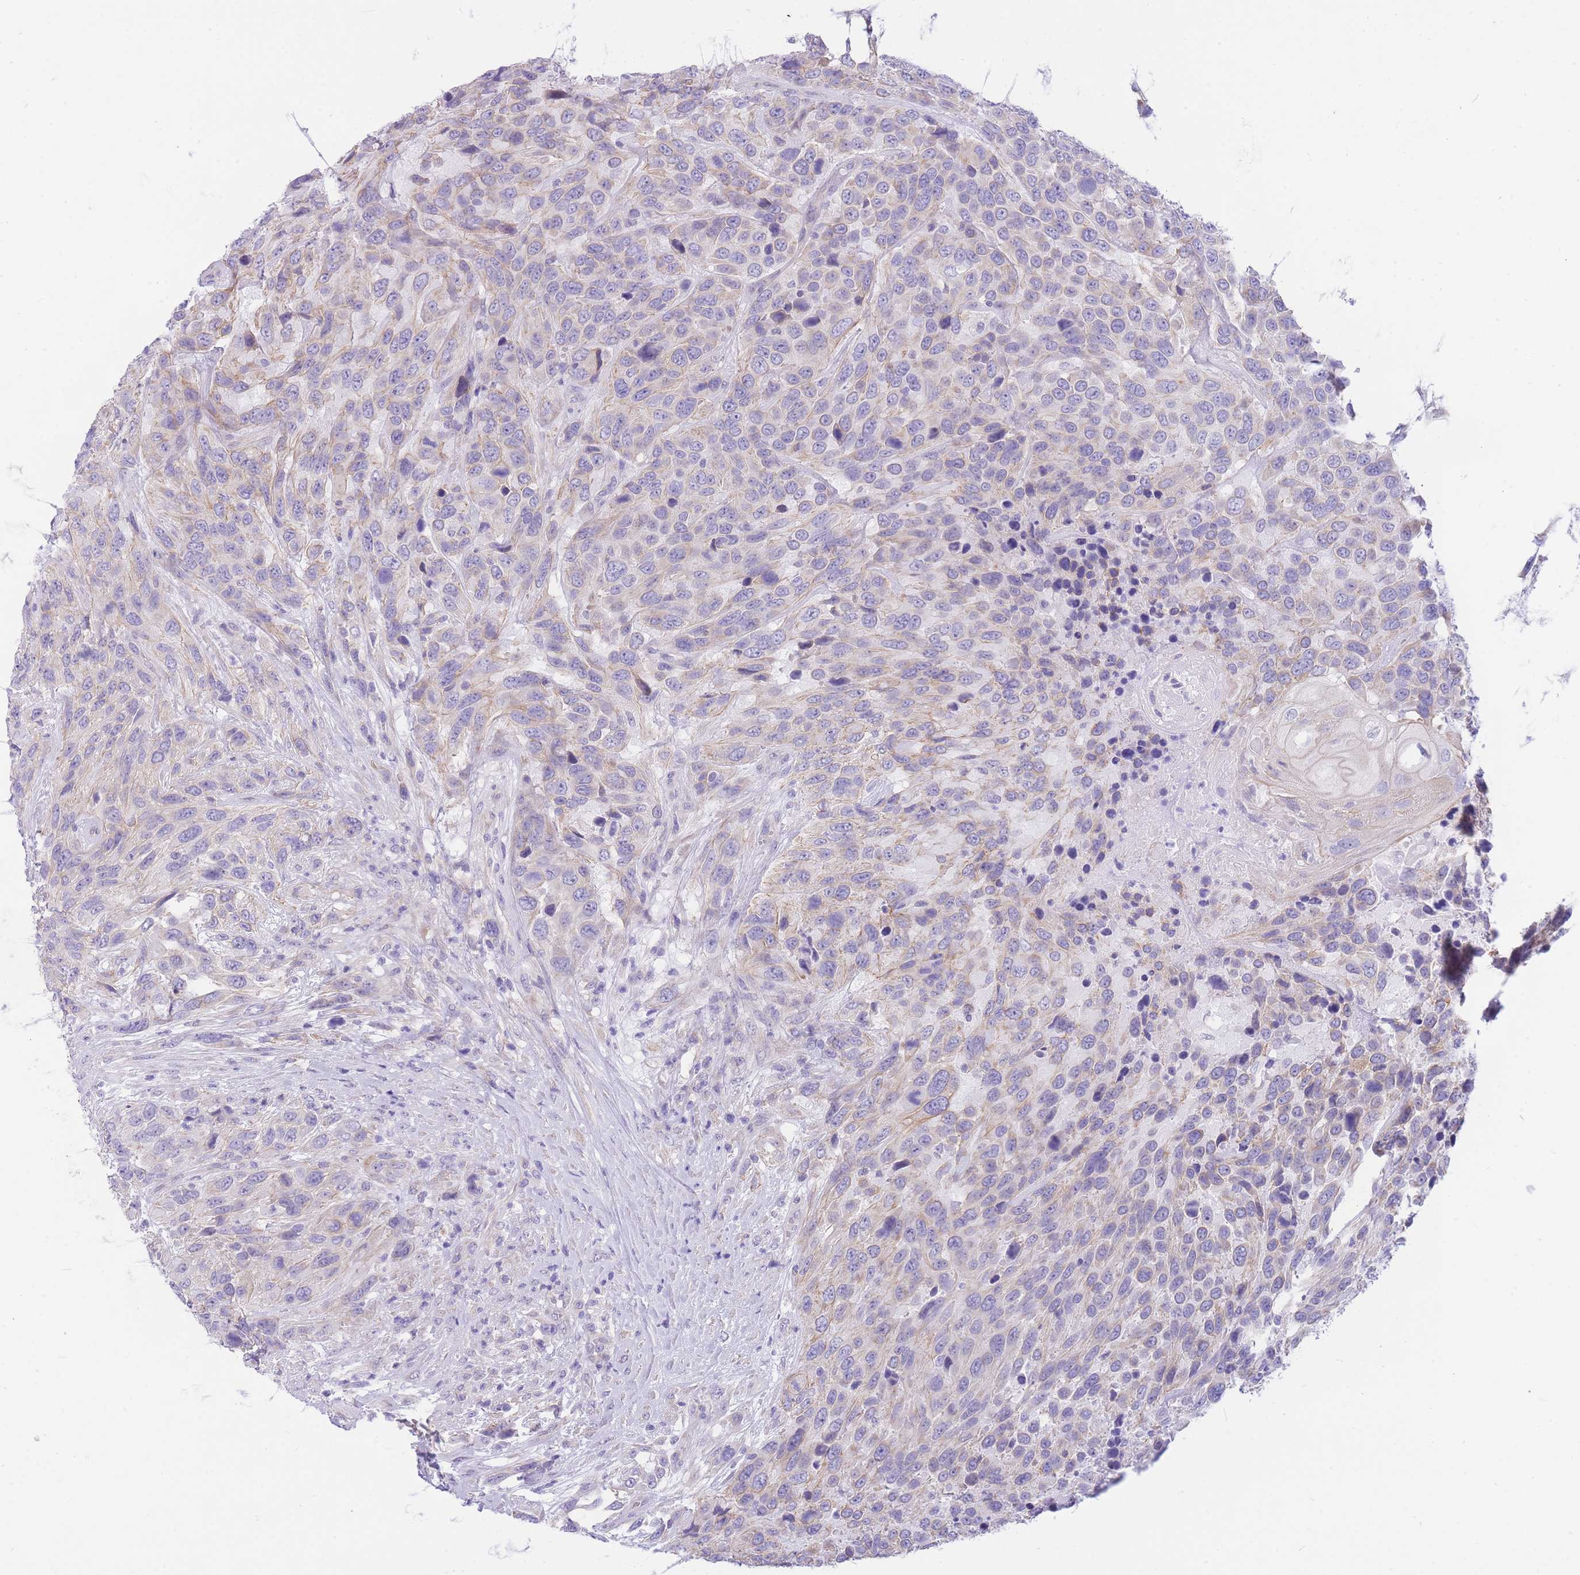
{"staining": {"intensity": "weak", "quantity": "<25%", "location": "cytoplasmic/membranous"}, "tissue": "urothelial cancer", "cell_type": "Tumor cells", "image_type": "cancer", "snomed": [{"axis": "morphology", "description": "Urothelial carcinoma, High grade"}, {"axis": "topography", "description": "Urinary bladder"}], "caption": "A photomicrograph of urothelial cancer stained for a protein reveals no brown staining in tumor cells. Brightfield microscopy of IHC stained with DAB (3,3'-diaminobenzidine) (brown) and hematoxylin (blue), captured at high magnification.", "gene": "ZNF311", "patient": {"sex": "female", "age": 70}}